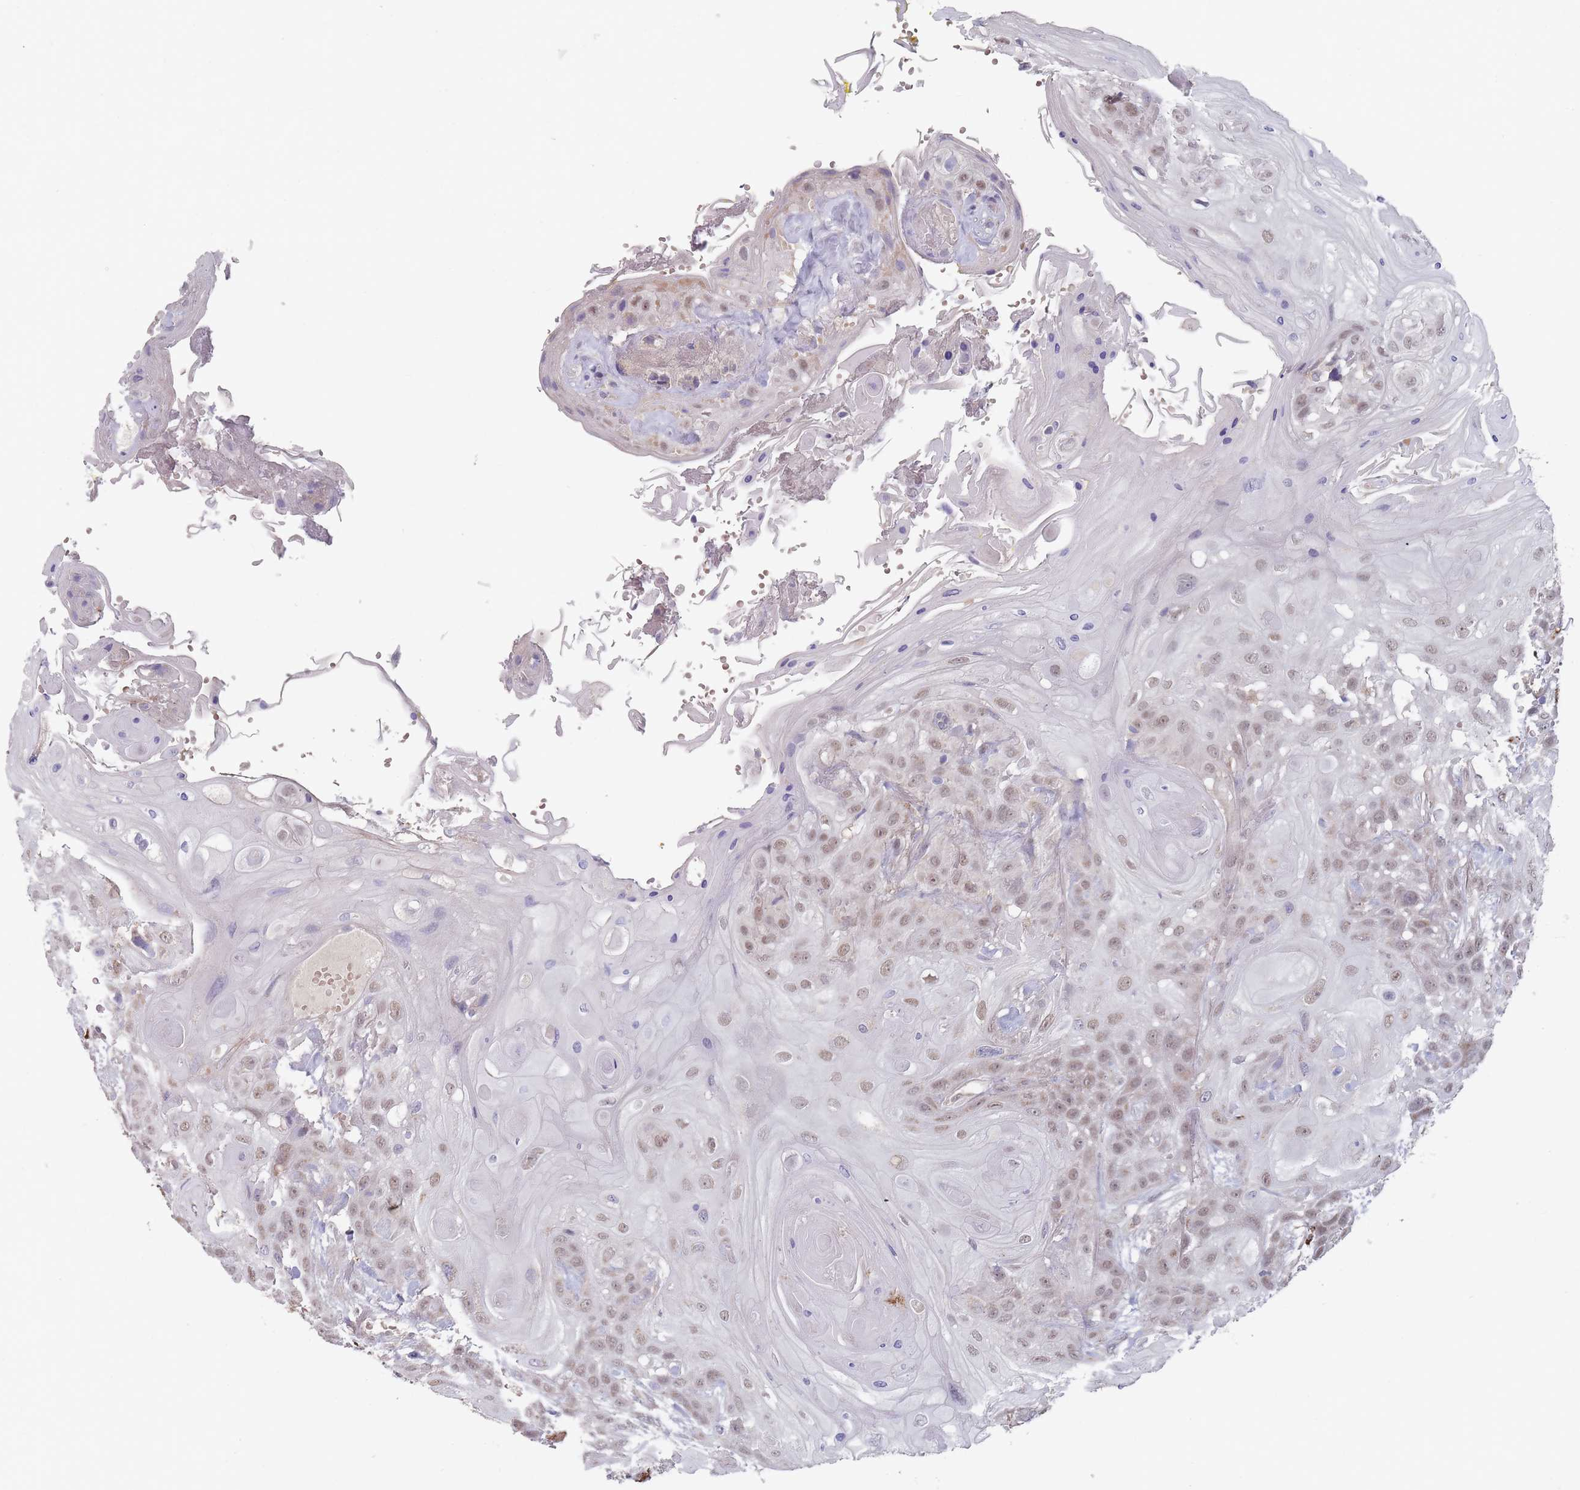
{"staining": {"intensity": "weak", "quantity": ">75%", "location": "nuclear"}, "tissue": "head and neck cancer", "cell_type": "Tumor cells", "image_type": "cancer", "snomed": [{"axis": "morphology", "description": "Squamous cell carcinoma, NOS"}, {"axis": "topography", "description": "Head-Neck"}], "caption": "Immunohistochemistry (IHC) image of neoplastic tissue: head and neck cancer (squamous cell carcinoma) stained using immunohistochemistry demonstrates low levels of weak protein expression localized specifically in the nuclear of tumor cells, appearing as a nuclear brown color.", "gene": "PEX7", "patient": {"sex": "female", "age": 43}}